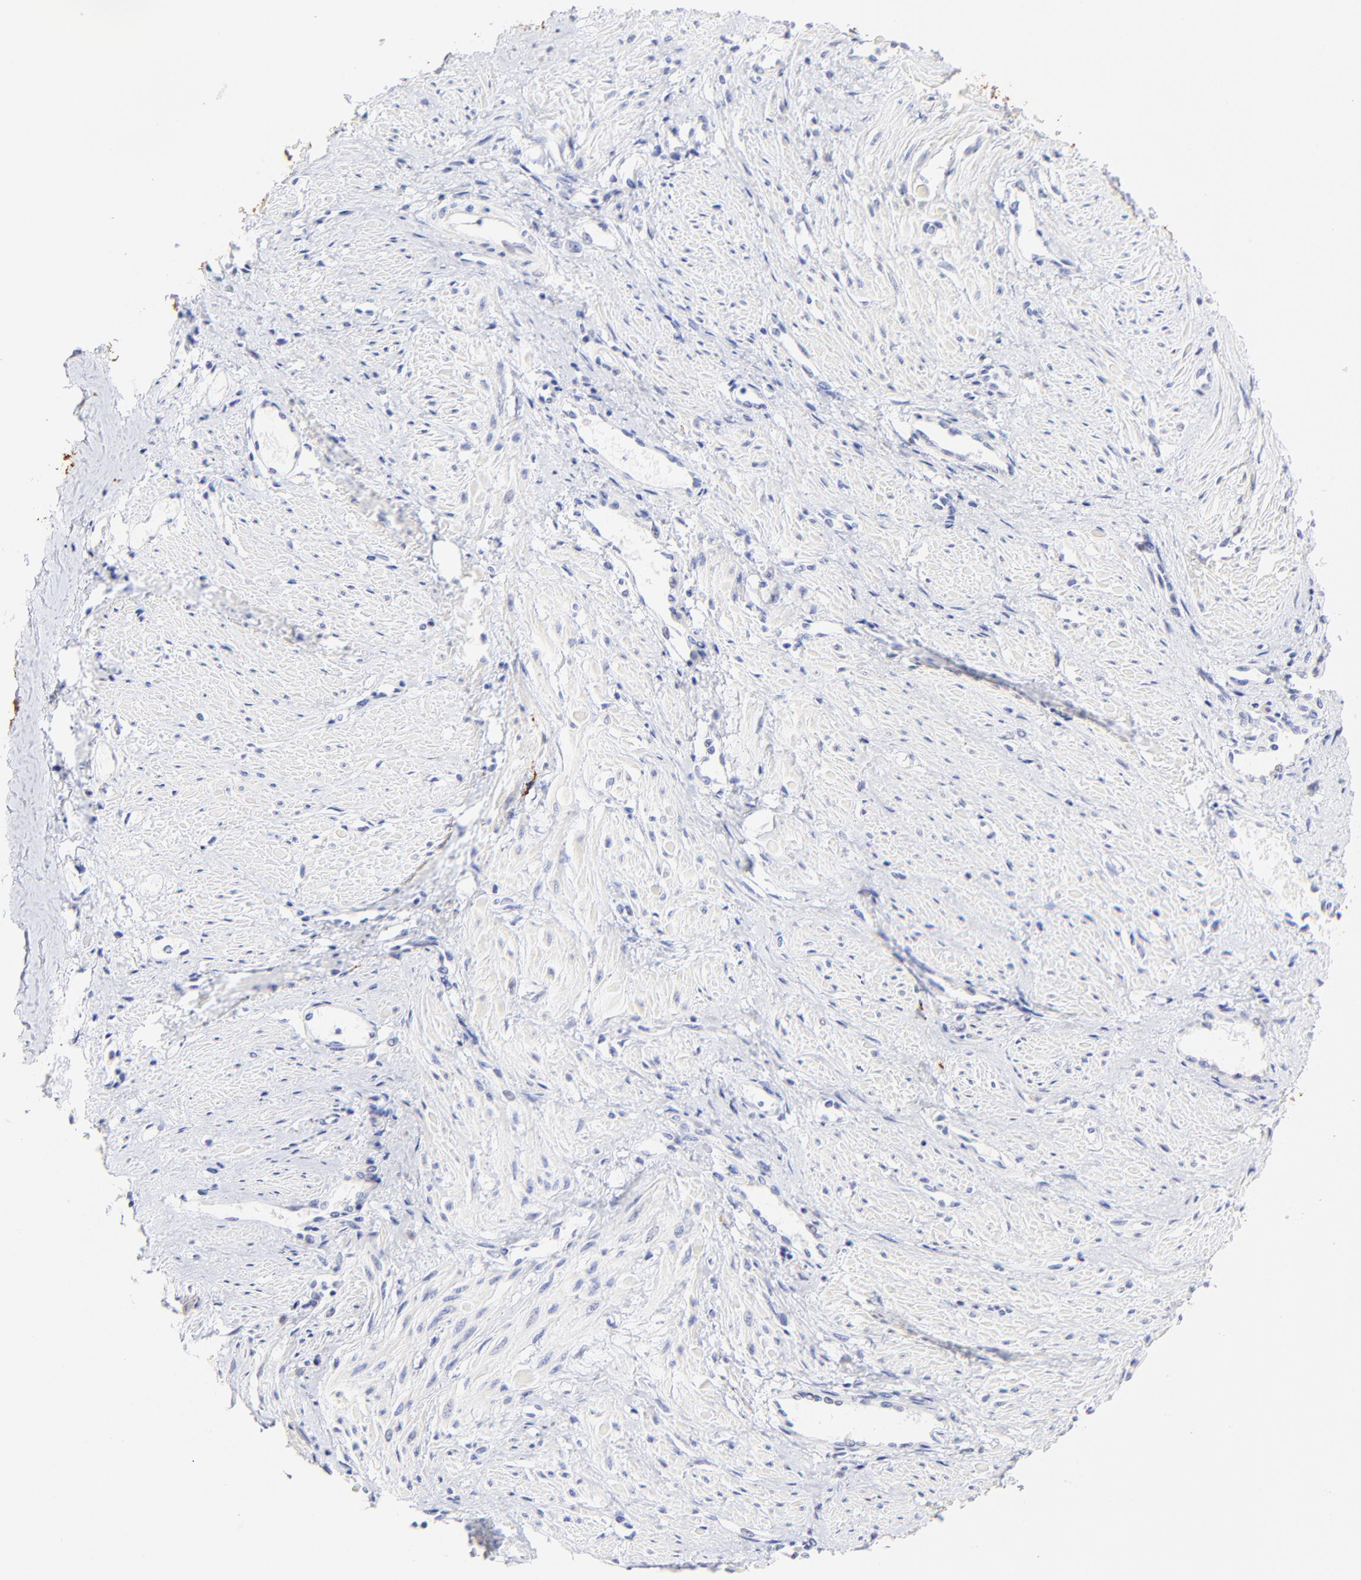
{"staining": {"intensity": "negative", "quantity": "none", "location": "none"}, "tissue": "smooth muscle", "cell_type": "Smooth muscle cells", "image_type": "normal", "snomed": [{"axis": "morphology", "description": "Normal tissue, NOS"}, {"axis": "topography", "description": "Smooth muscle"}, {"axis": "topography", "description": "Uterus"}], "caption": "Image shows no significant protein positivity in smooth muscle cells of benign smooth muscle. The staining is performed using DAB (3,3'-diaminobenzidine) brown chromogen with nuclei counter-stained in using hematoxylin.", "gene": "RAB3A", "patient": {"sex": "female", "age": 39}}